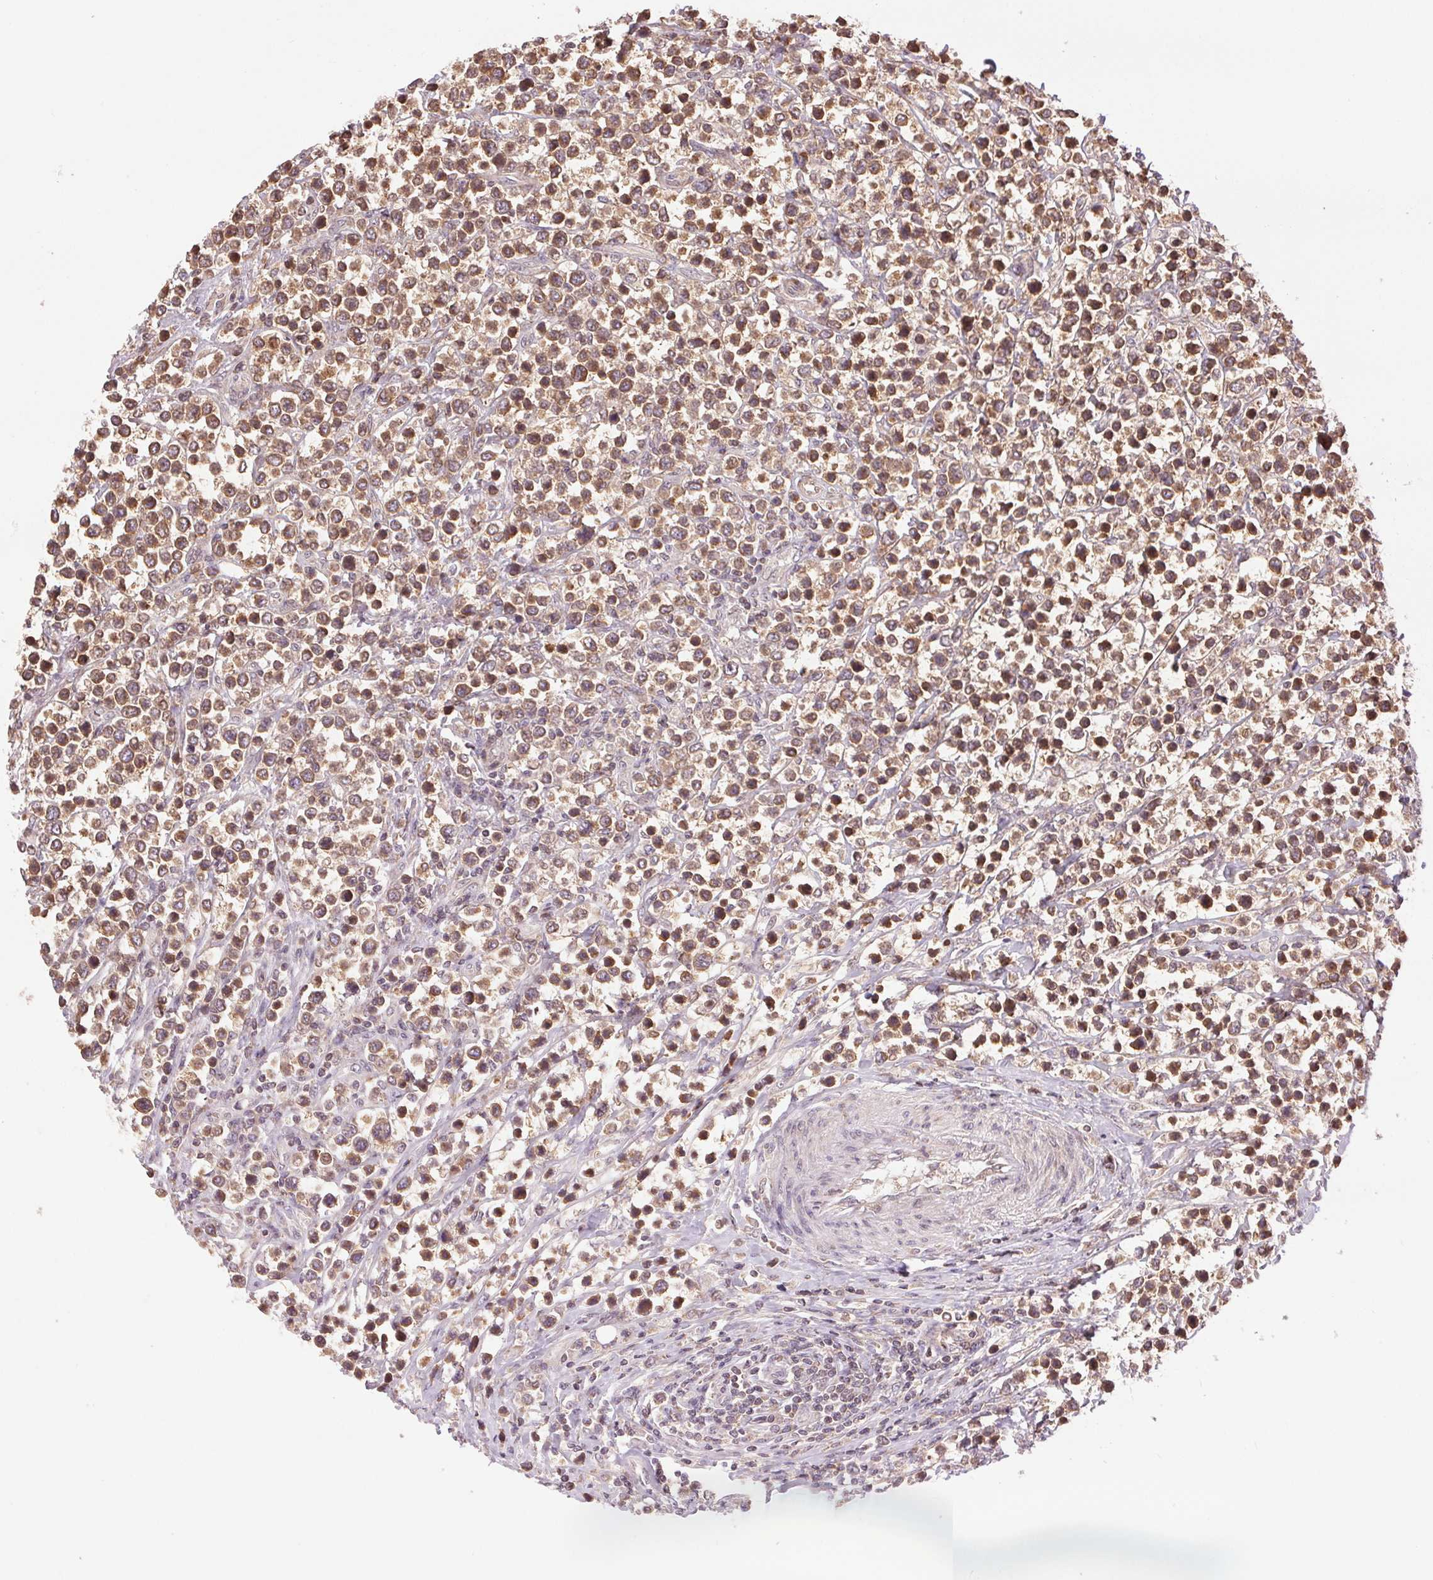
{"staining": {"intensity": "moderate", "quantity": ">75%", "location": "cytoplasmic/membranous"}, "tissue": "lymphoma", "cell_type": "Tumor cells", "image_type": "cancer", "snomed": [{"axis": "morphology", "description": "Malignant lymphoma, non-Hodgkin's type, High grade"}, {"axis": "topography", "description": "Soft tissue"}], "caption": "Immunohistochemistry (IHC) staining of lymphoma, which displays medium levels of moderate cytoplasmic/membranous expression in approximately >75% of tumor cells indicating moderate cytoplasmic/membranous protein positivity. The staining was performed using DAB (brown) for protein detection and nuclei were counterstained in hematoxylin (blue).", "gene": "BTF3L4", "patient": {"sex": "female", "age": 56}}